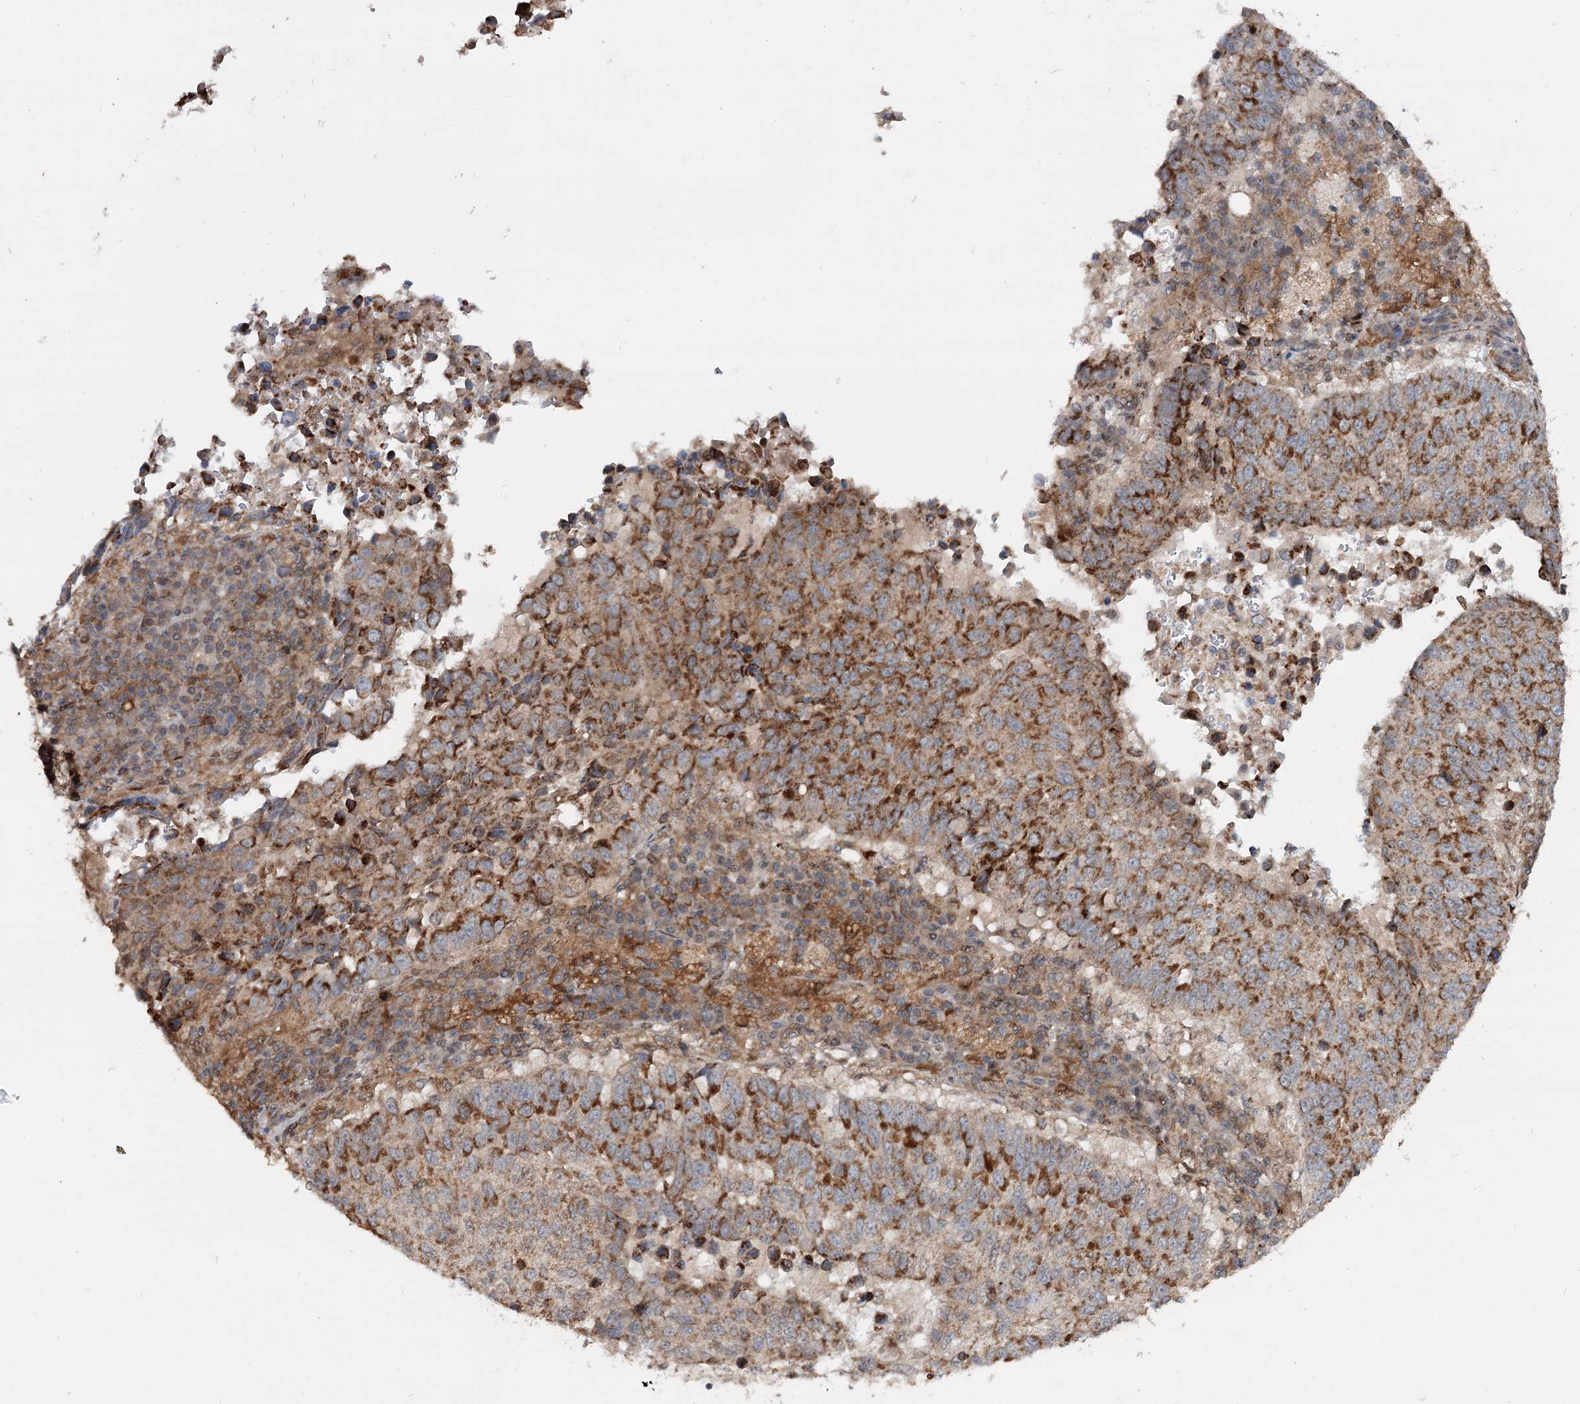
{"staining": {"intensity": "moderate", "quantity": ">75%", "location": "cytoplasmic/membranous"}, "tissue": "lung cancer", "cell_type": "Tumor cells", "image_type": "cancer", "snomed": [{"axis": "morphology", "description": "Squamous cell carcinoma, NOS"}, {"axis": "topography", "description": "Lung"}], "caption": "A micrograph of human lung squamous cell carcinoma stained for a protein shows moderate cytoplasmic/membranous brown staining in tumor cells.", "gene": "C12orf4", "patient": {"sex": "male", "age": 73}}